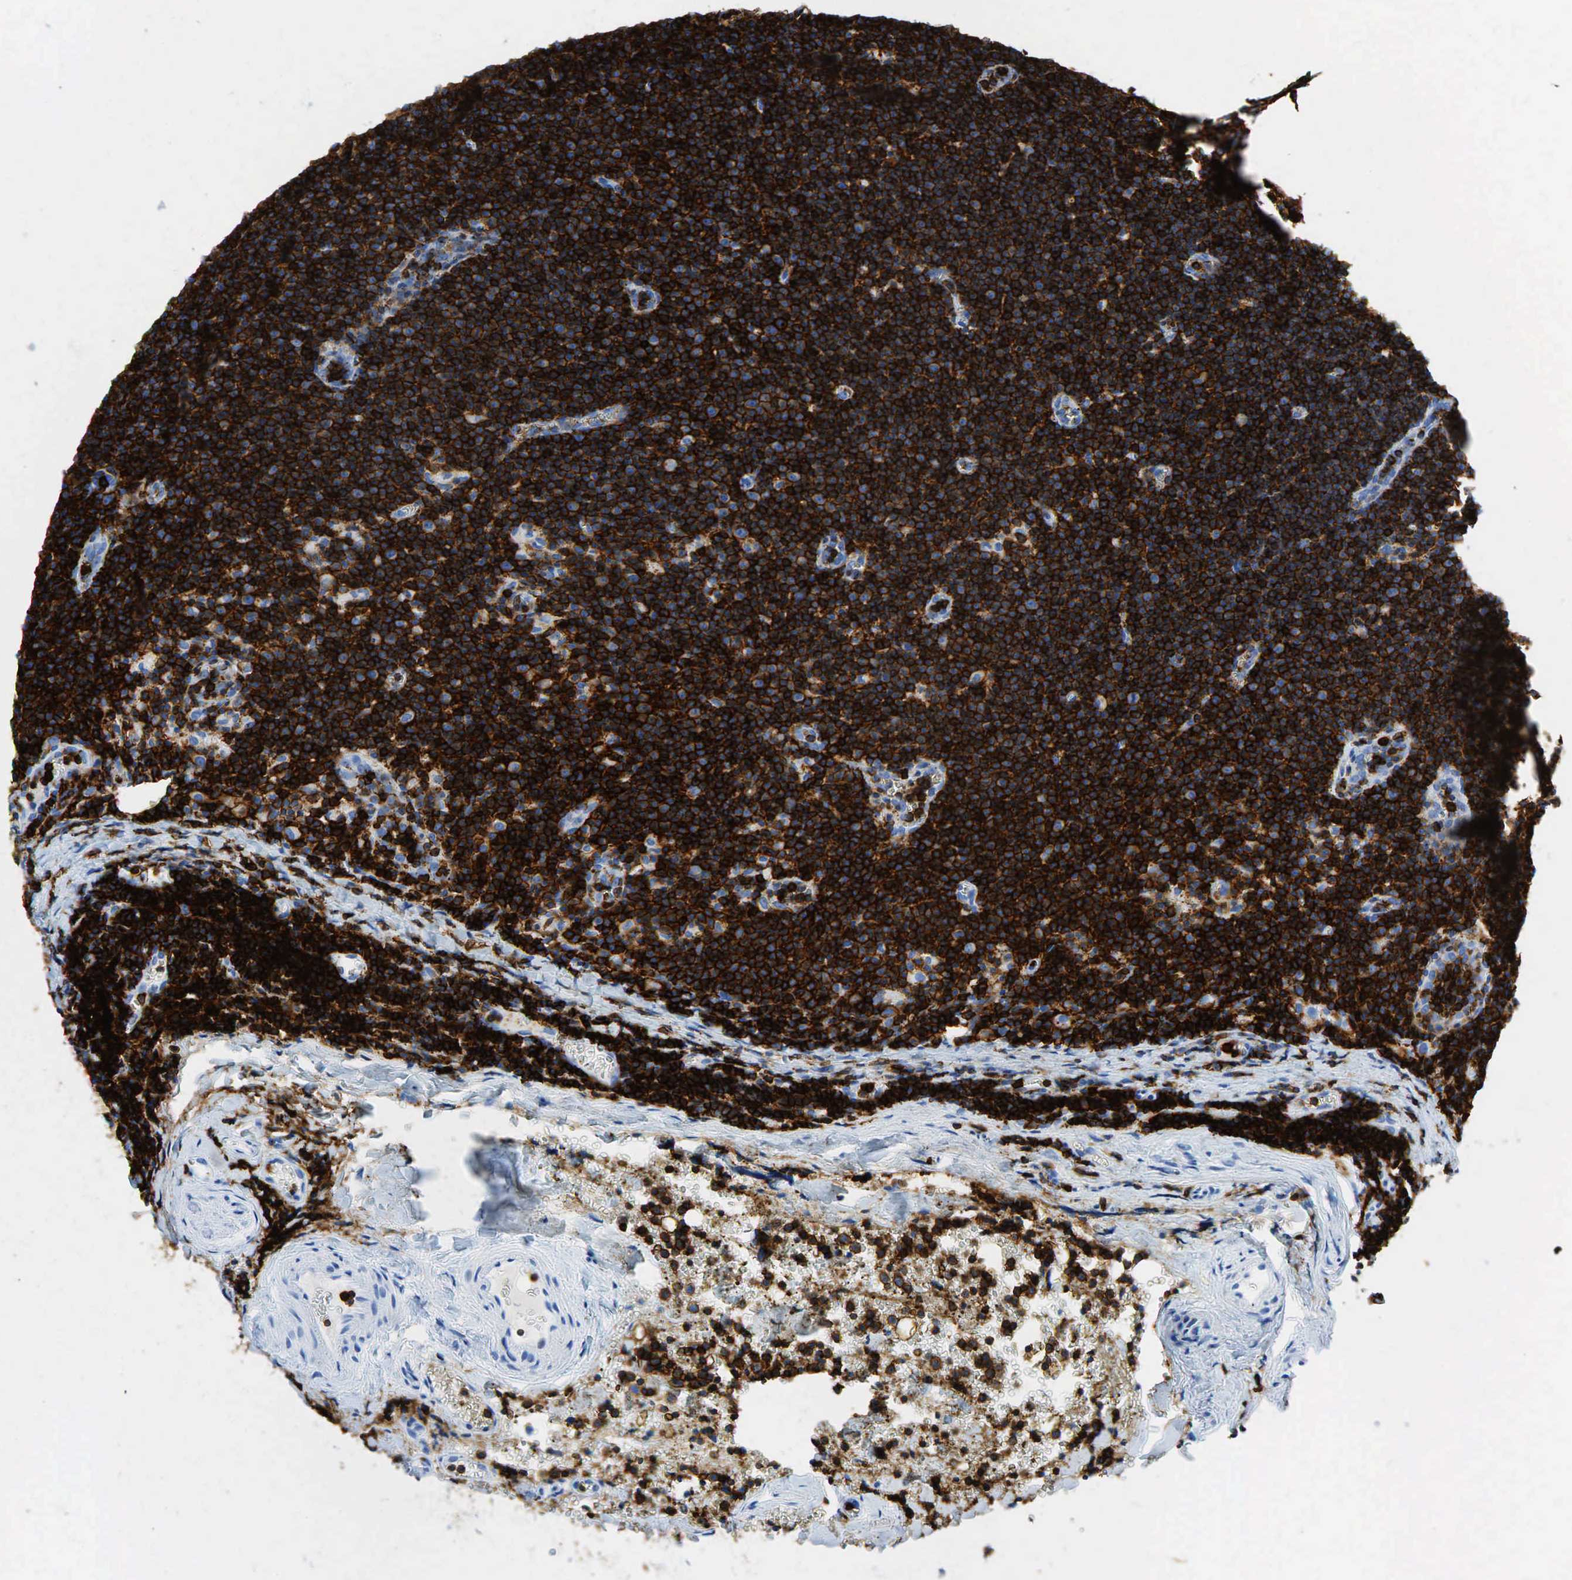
{"staining": {"intensity": "strong", "quantity": ">75%", "location": "cytoplasmic/membranous"}, "tissue": "lymphoma", "cell_type": "Tumor cells", "image_type": "cancer", "snomed": [{"axis": "morphology", "description": "Malignant lymphoma, non-Hodgkin's type, Low grade"}, {"axis": "topography", "description": "Lymph node"}], "caption": "An immunohistochemistry histopathology image of neoplastic tissue is shown. Protein staining in brown labels strong cytoplasmic/membranous positivity in low-grade malignant lymphoma, non-Hodgkin's type within tumor cells.", "gene": "PTPRC", "patient": {"sex": "male", "age": 57}}